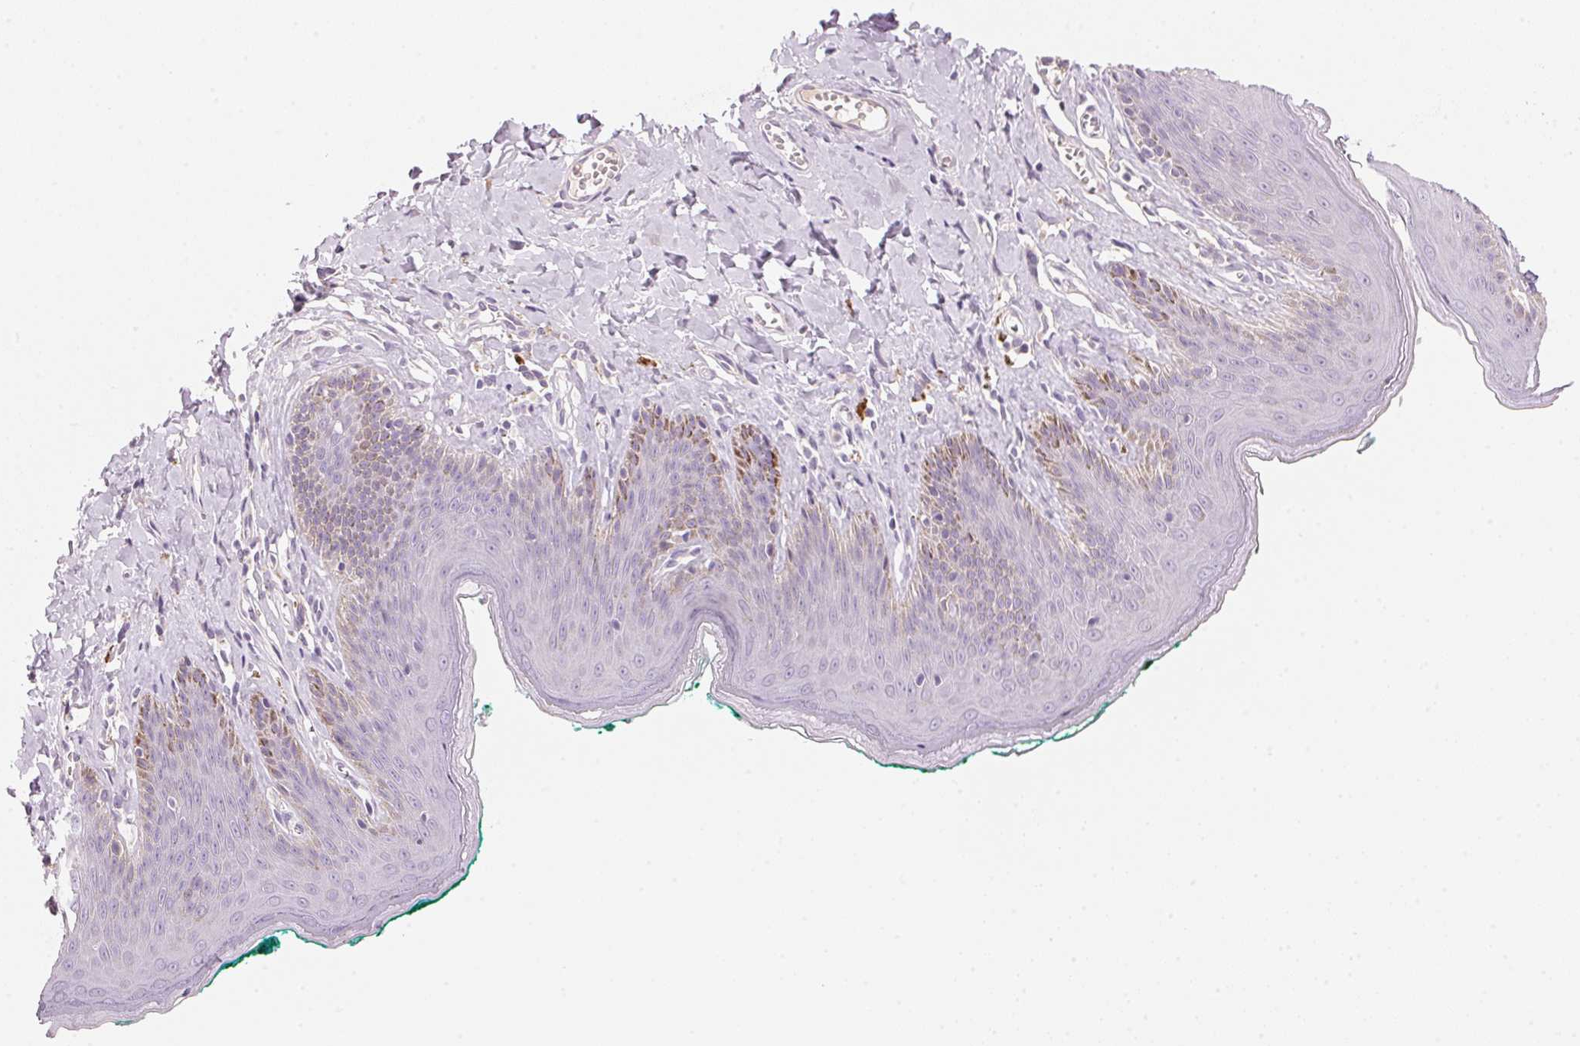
{"staining": {"intensity": "negative", "quantity": "none", "location": "none"}, "tissue": "skin", "cell_type": "Epidermal cells", "image_type": "normal", "snomed": [{"axis": "morphology", "description": "Normal tissue, NOS"}, {"axis": "topography", "description": "Vulva"}, {"axis": "topography", "description": "Peripheral nerve tissue"}], "caption": "Protein analysis of normal skin displays no significant positivity in epidermal cells.", "gene": "CYP11B1", "patient": {"sex": "female", "age": 66}}